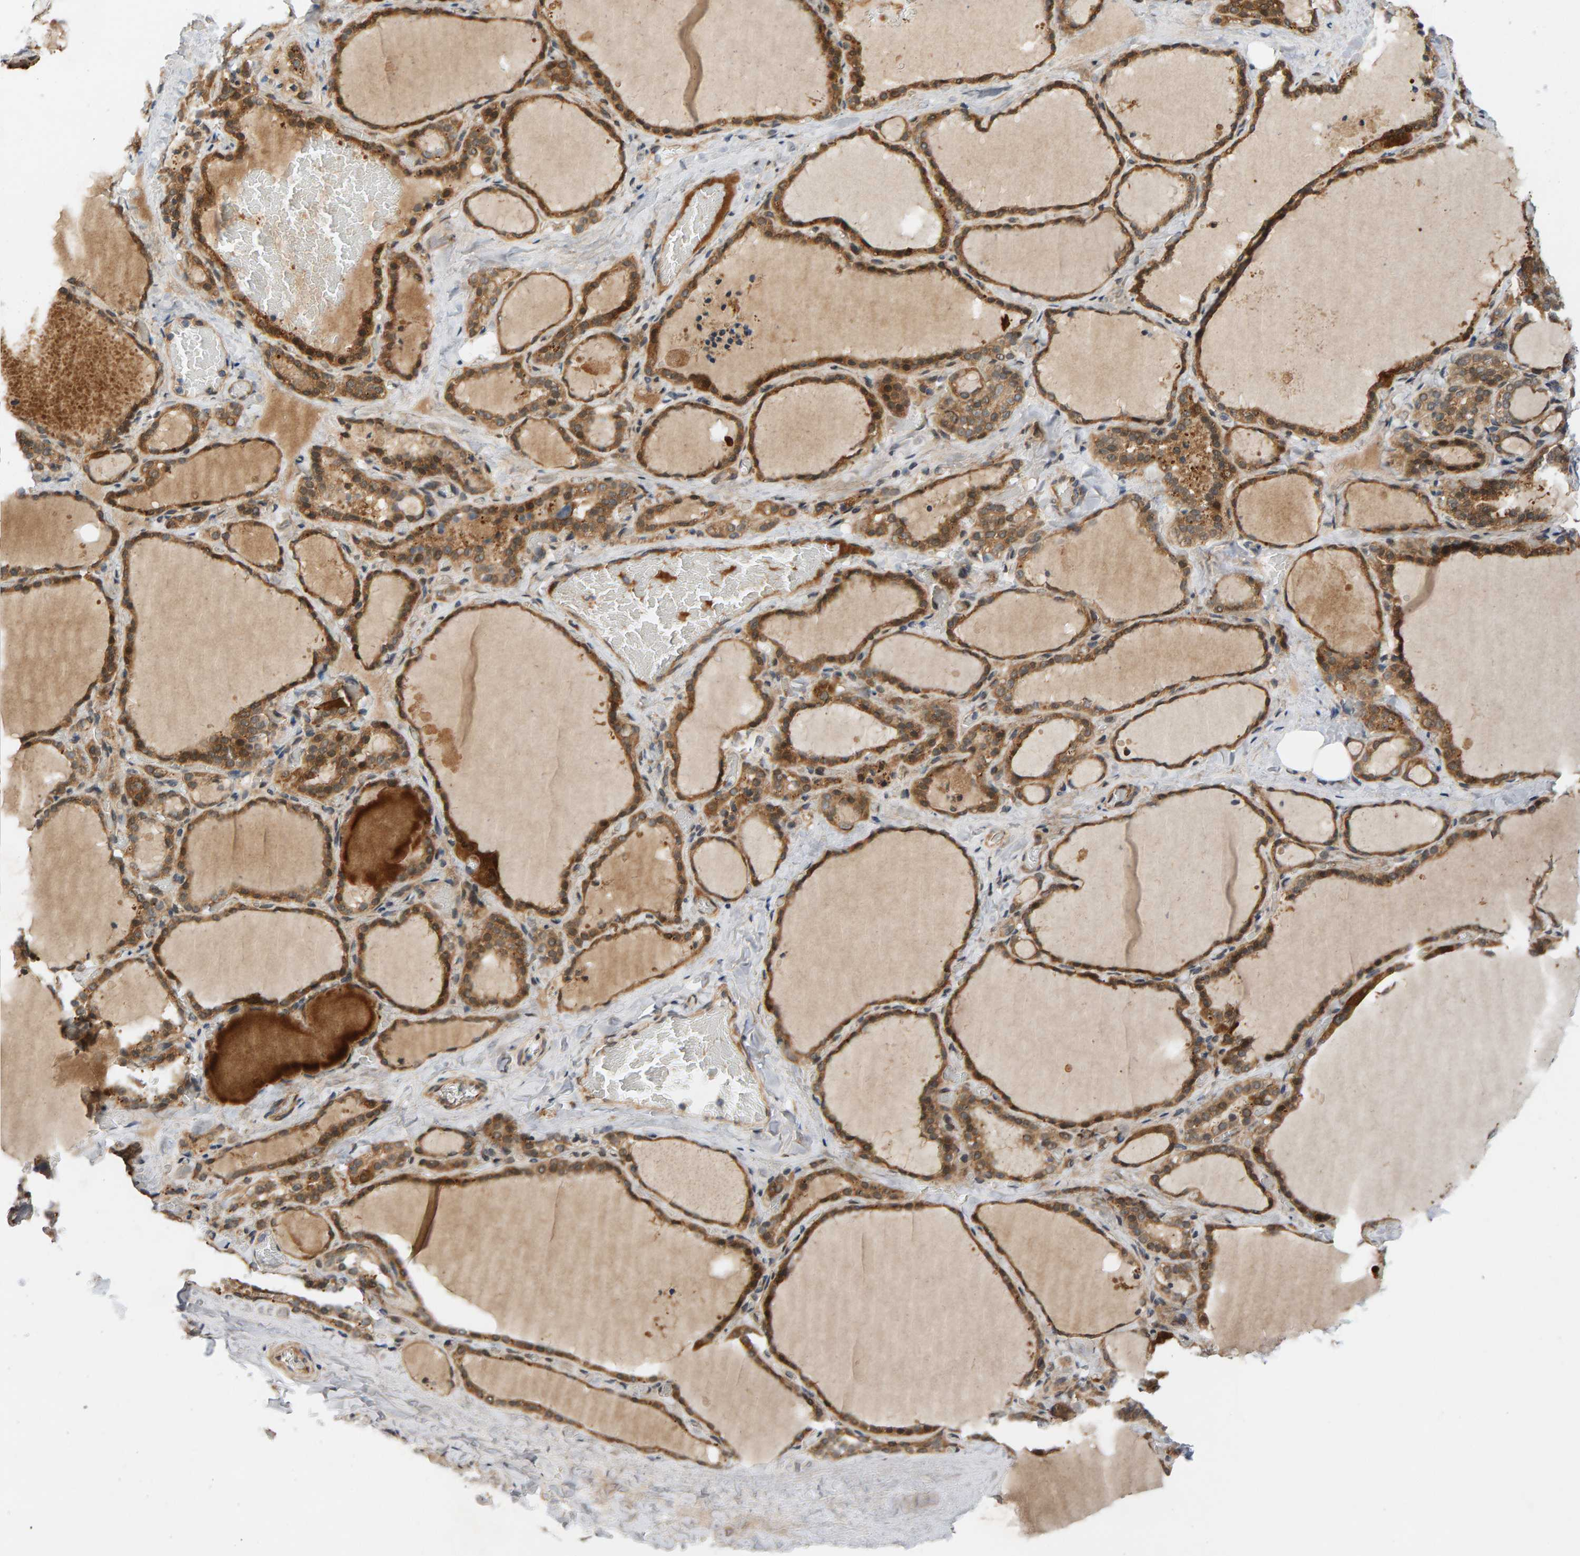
{"staining": {"intensity": "moderate", "quantity": ">75%", "location": "cytoplasmic/membranous"}, "tissue": "thyroid gland", "cell_type": "Glandular cells", "image_type": "normal", "snomed": [{"axis": "morphology", "description": "Normal tissue, NOS"}, {"axis": "topography", "description": "Thyroid gland"}], "caption": "Protein staining of normal thyroid gland shows moderate cytoplasmic/membranous expression in about >75% of glandular cells.", "gene": "BAHCC1", "patient": {"sex": "female", "age": 22}}